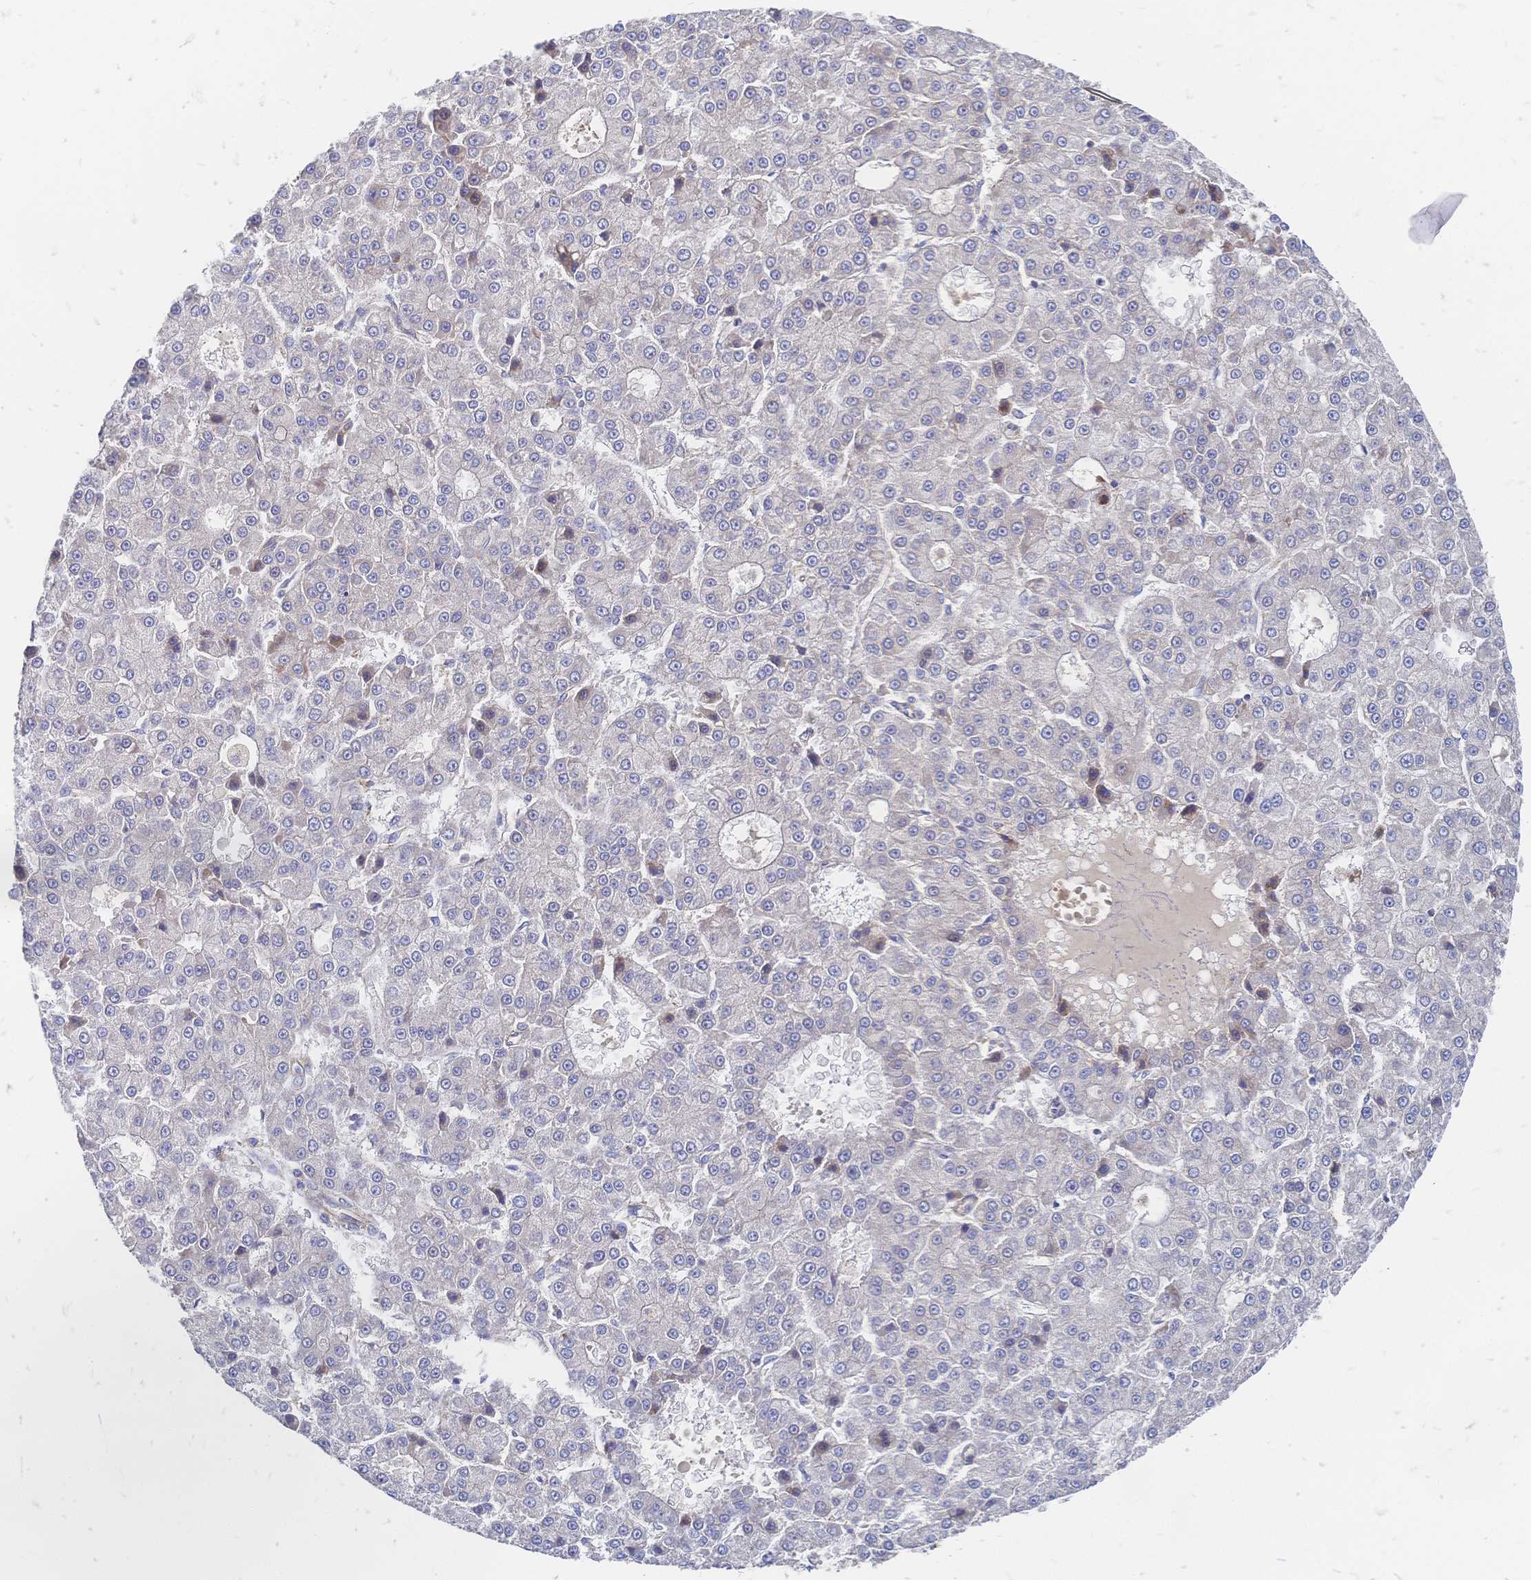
{"staining": {"intensity": "negative", "quantity": "none", "location": "none"}, "tissue": "liver cancer", "cell_type": "Tumor cells", "image_type": "cancer", "snomed": [{"axis": "morphology", "description": "Carcinoma, Hepatocellular, NOS"}, {"axis": "topography", "description": "Liver"}], "caption": "Immunohistochemical staining of human hepatocellular carcinoma (liver) shows no significant staining in tumor cells. (DAB immunohistochemistry (IHC) visualized using brightfield microscopy, high magnification).", "gene": "SORBS1", "patient": {"sex": "male", "age": 70}}